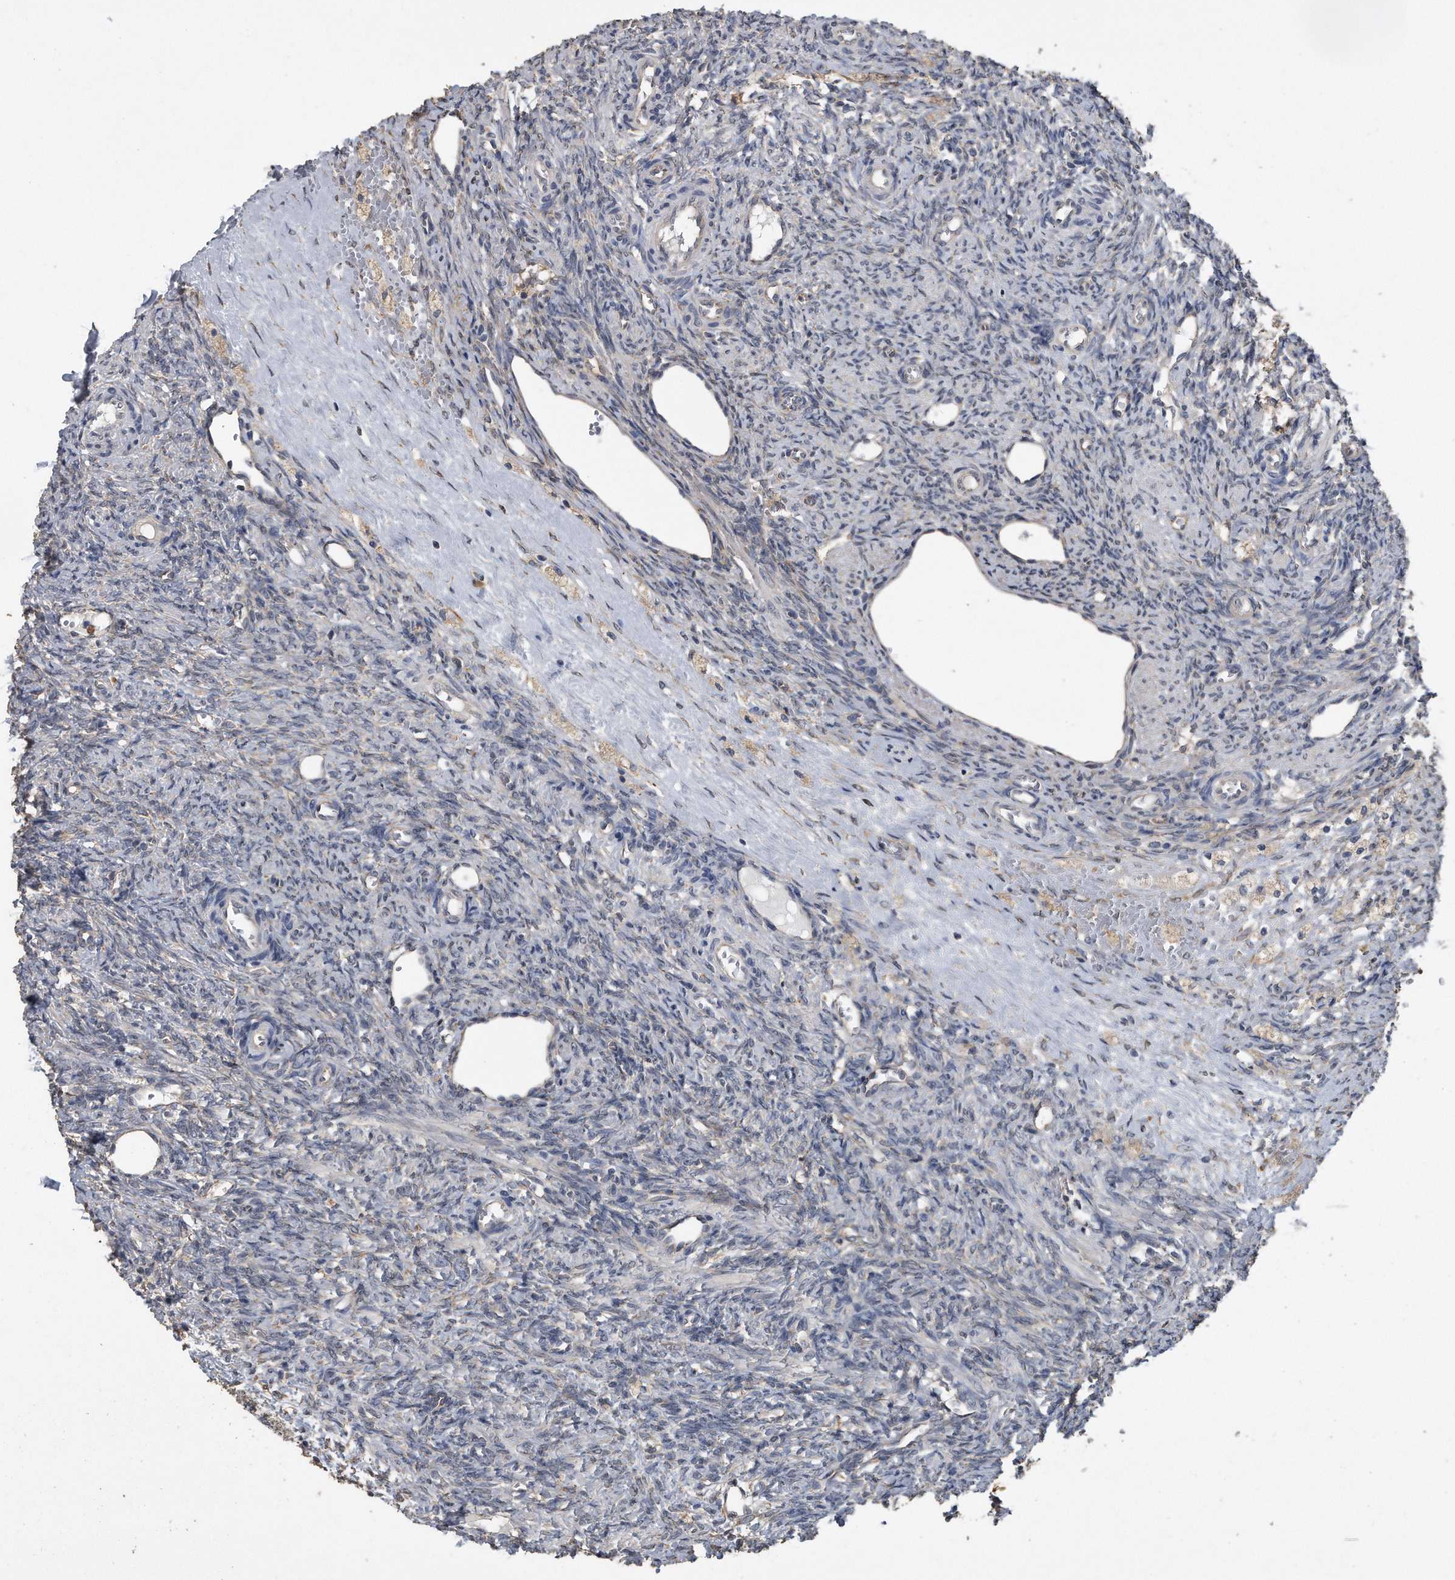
{"staining": {"intensity": "moderate", "quantity": ">75%", "location": "cytoplasmic/membranous"}, "tissue": "ovary", "cell_type": "Follicle cells", "image_type": "normal", "snomed": [{"axis": "morphology", "description": "Normal tissue, NOS"}, {"axis": "topography", "description": "Ovary"}], "caption": "Protein staining by IHC exhibits moderate cytoplasmic/membranous positivity in approximately >75% of follicle cells in benign ovary.", "gene": "PCLO", "patient": {"sex": "female", "age": 41}}